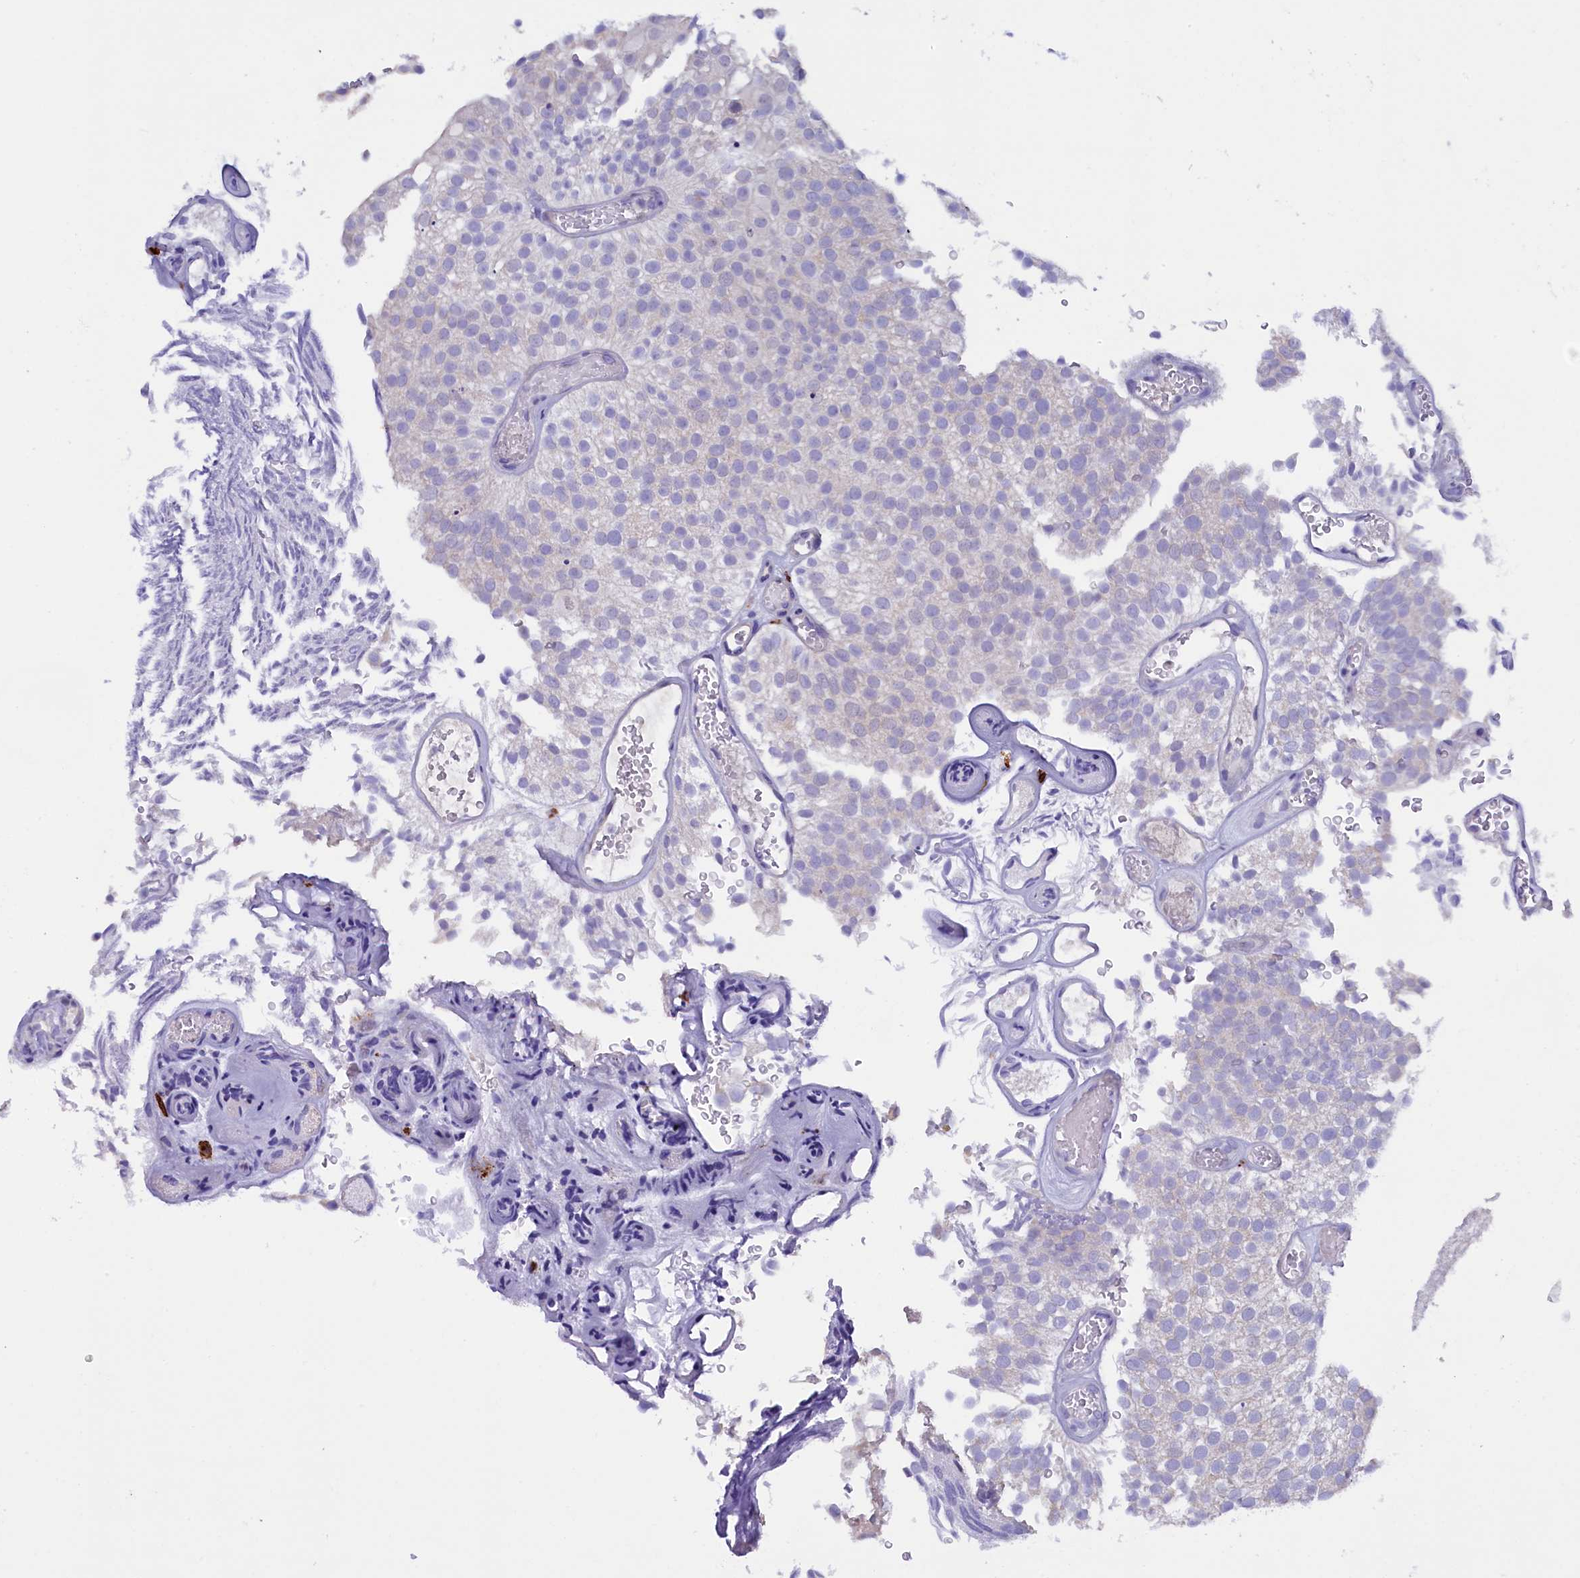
{"staining": {"intensity": "negative", "quantity": "none", "location": "none"}, "tissue": "urothelial cancer", "cell_type": "Tumor cells", "image_type": "cancer", "snomed": [{"axis": "morphology", "description": "Urothelial carcinoma, Low grade"}, {"axis": "topography", "description": "Urinary bladder"}], "caption": "The image exhibits no staining of tumor cells in urothelial carcinoma (low-grade).", "gene": "RTTN", "patient": {"sex": "male", "age": 78}}